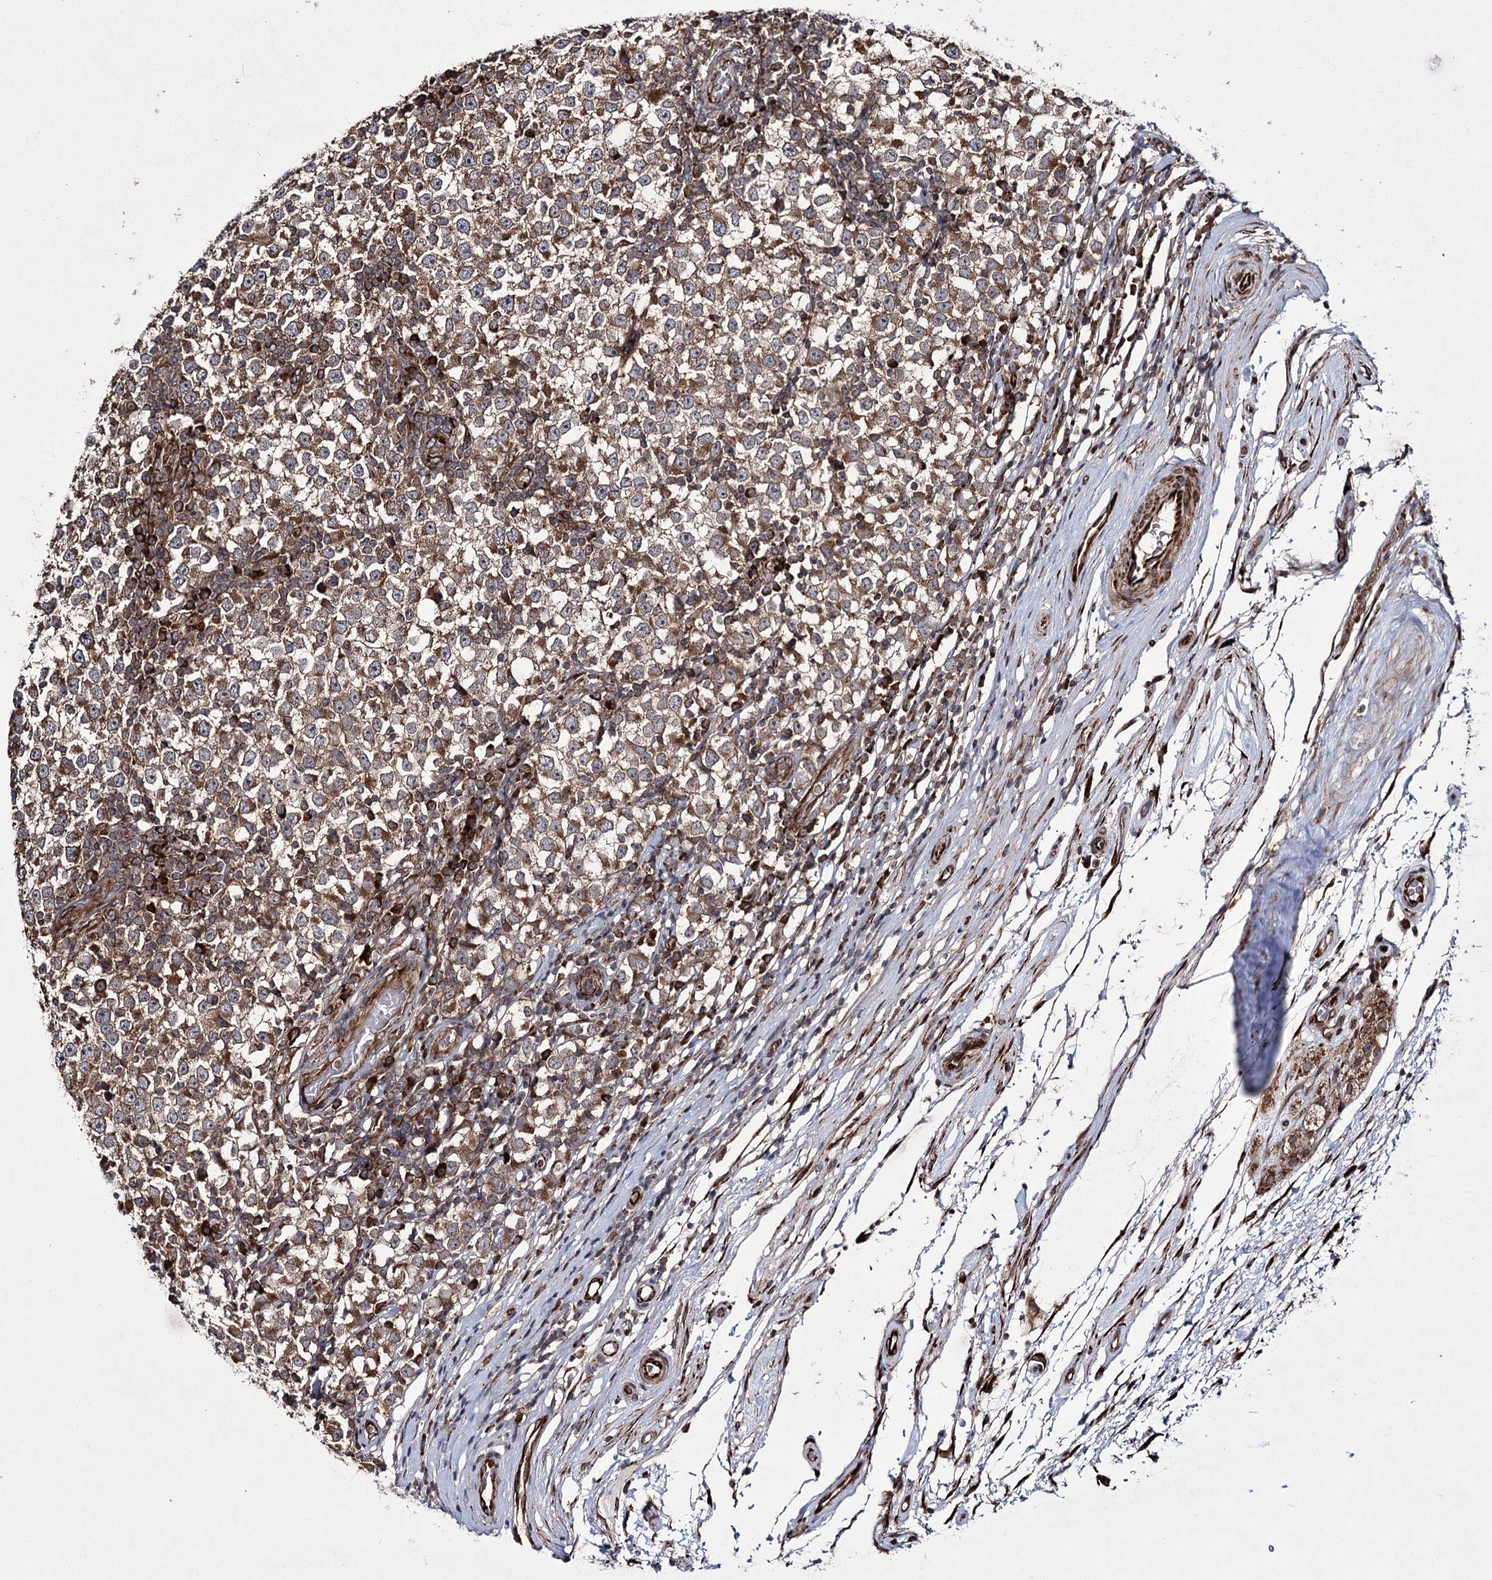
{"staining": {"intensity": "moderate", "quantity": ">75%", "location": "cytoplasmic/membranous"}, "tissue": "testis cancer", "cell_type": "Tumor cells", "image_type": "cancer", "snomed": [{"axis": "morphology", "description": "Seminoma, NOS"}, {"axis": "topography", "description": "Testis"}], "caption": "Immunohistochemical staining of testis seminoma shows moderate cytoplasmic/membranous protein staining in approximately >75% of tumor cells. Nuclei are stained in blue.", "gene": "HECTD2", "patient": {"sex": "male", "age": 65}}